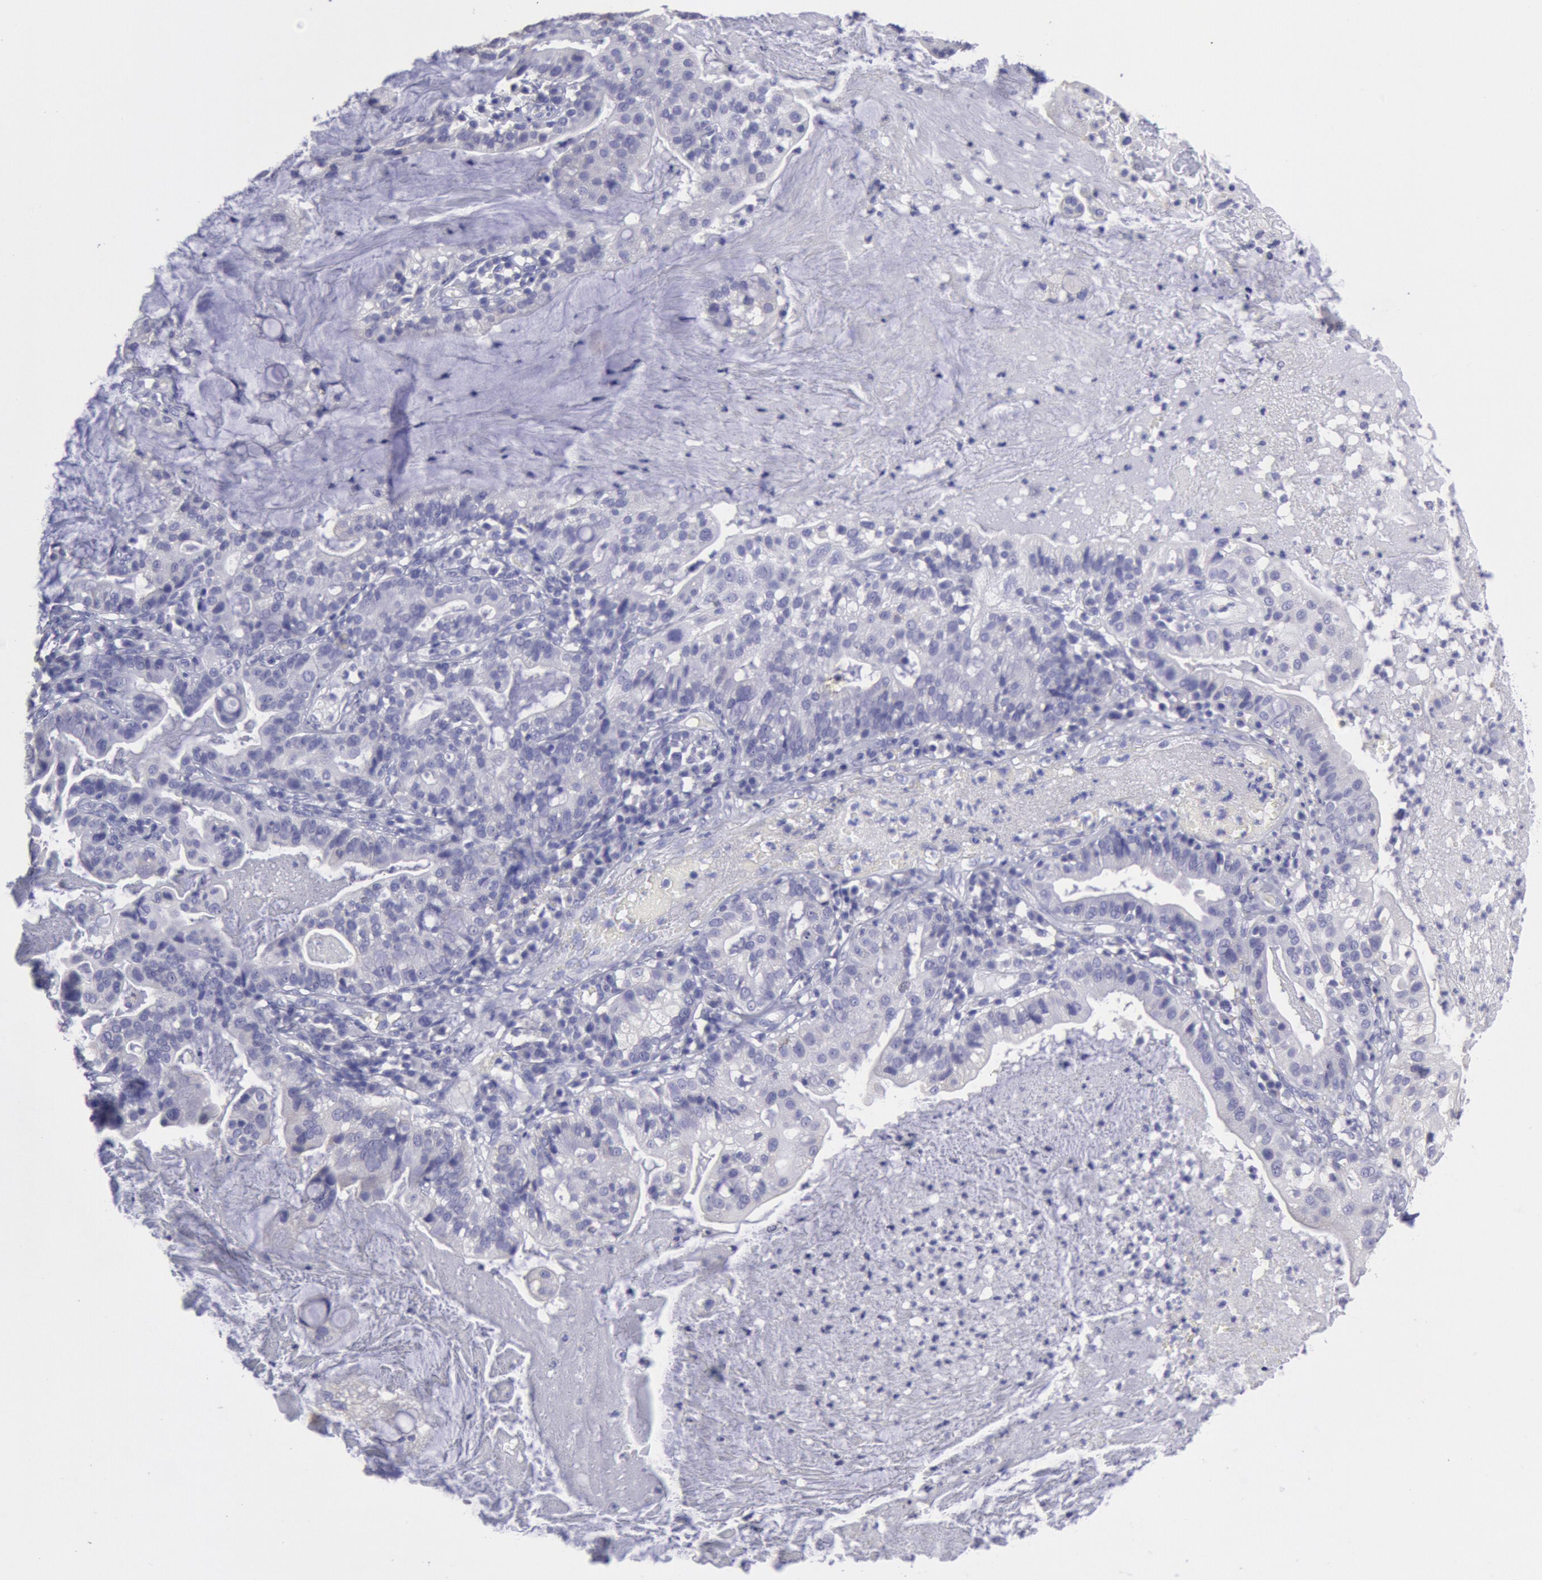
{"staining": {"intensity": "negative", "quantity": "none", "location": "none"}, "tissue": "cervical cancer", "cell_type": "Tumor cells", "image_type": "cancer", "snomed": [{"axis": "morphology", "description": "Adenocarcinoma, NOS"}, {"axis": "topography", "description": "Cervix"}], "caption": "Tumor cells show no significant protein expression in cervical cancer (adenocarcinoma).", "gene": "MYH7", "patient": {"sex": "female", "age": 41}}